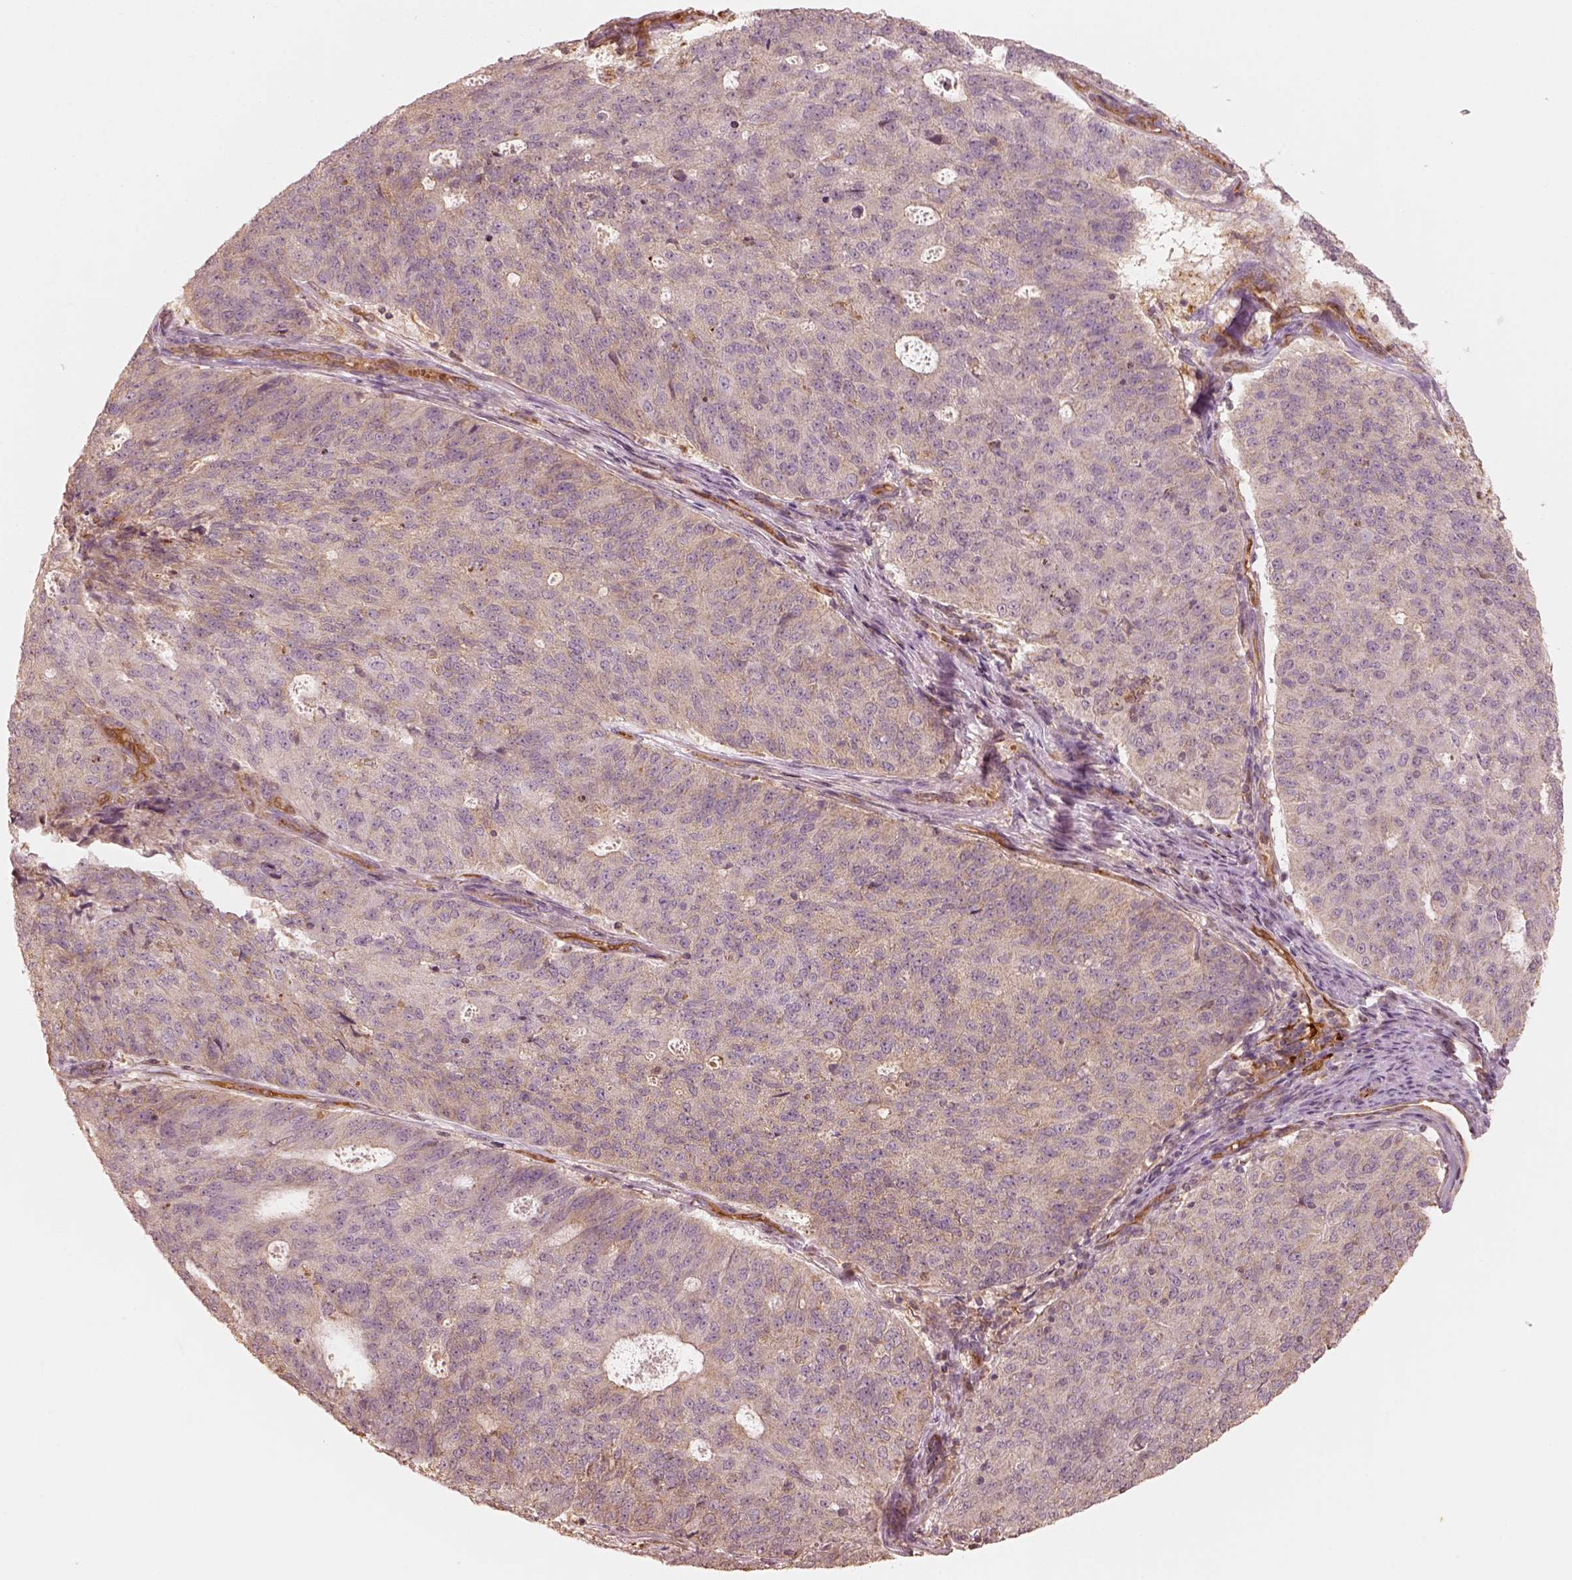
{"staining": {"intensity": "negative", "quantity": "none", "location": "none"}, "tissue": "endometrial cancer", "cell_type": "Tumor cells", "image_type": "cancer", "snomed": [{"axis": "morphology", "description": "Adenocarcinoma, NOS"}, {"axis": "topography", "description": "Endometrium"}], "caption": "Protein analysis of endometrial cancer (adenocarcinoma) reveals no significant positivity in tumor cells.", "gene": "FSCN1", "patient": {"sex": "female", "age": 82}}